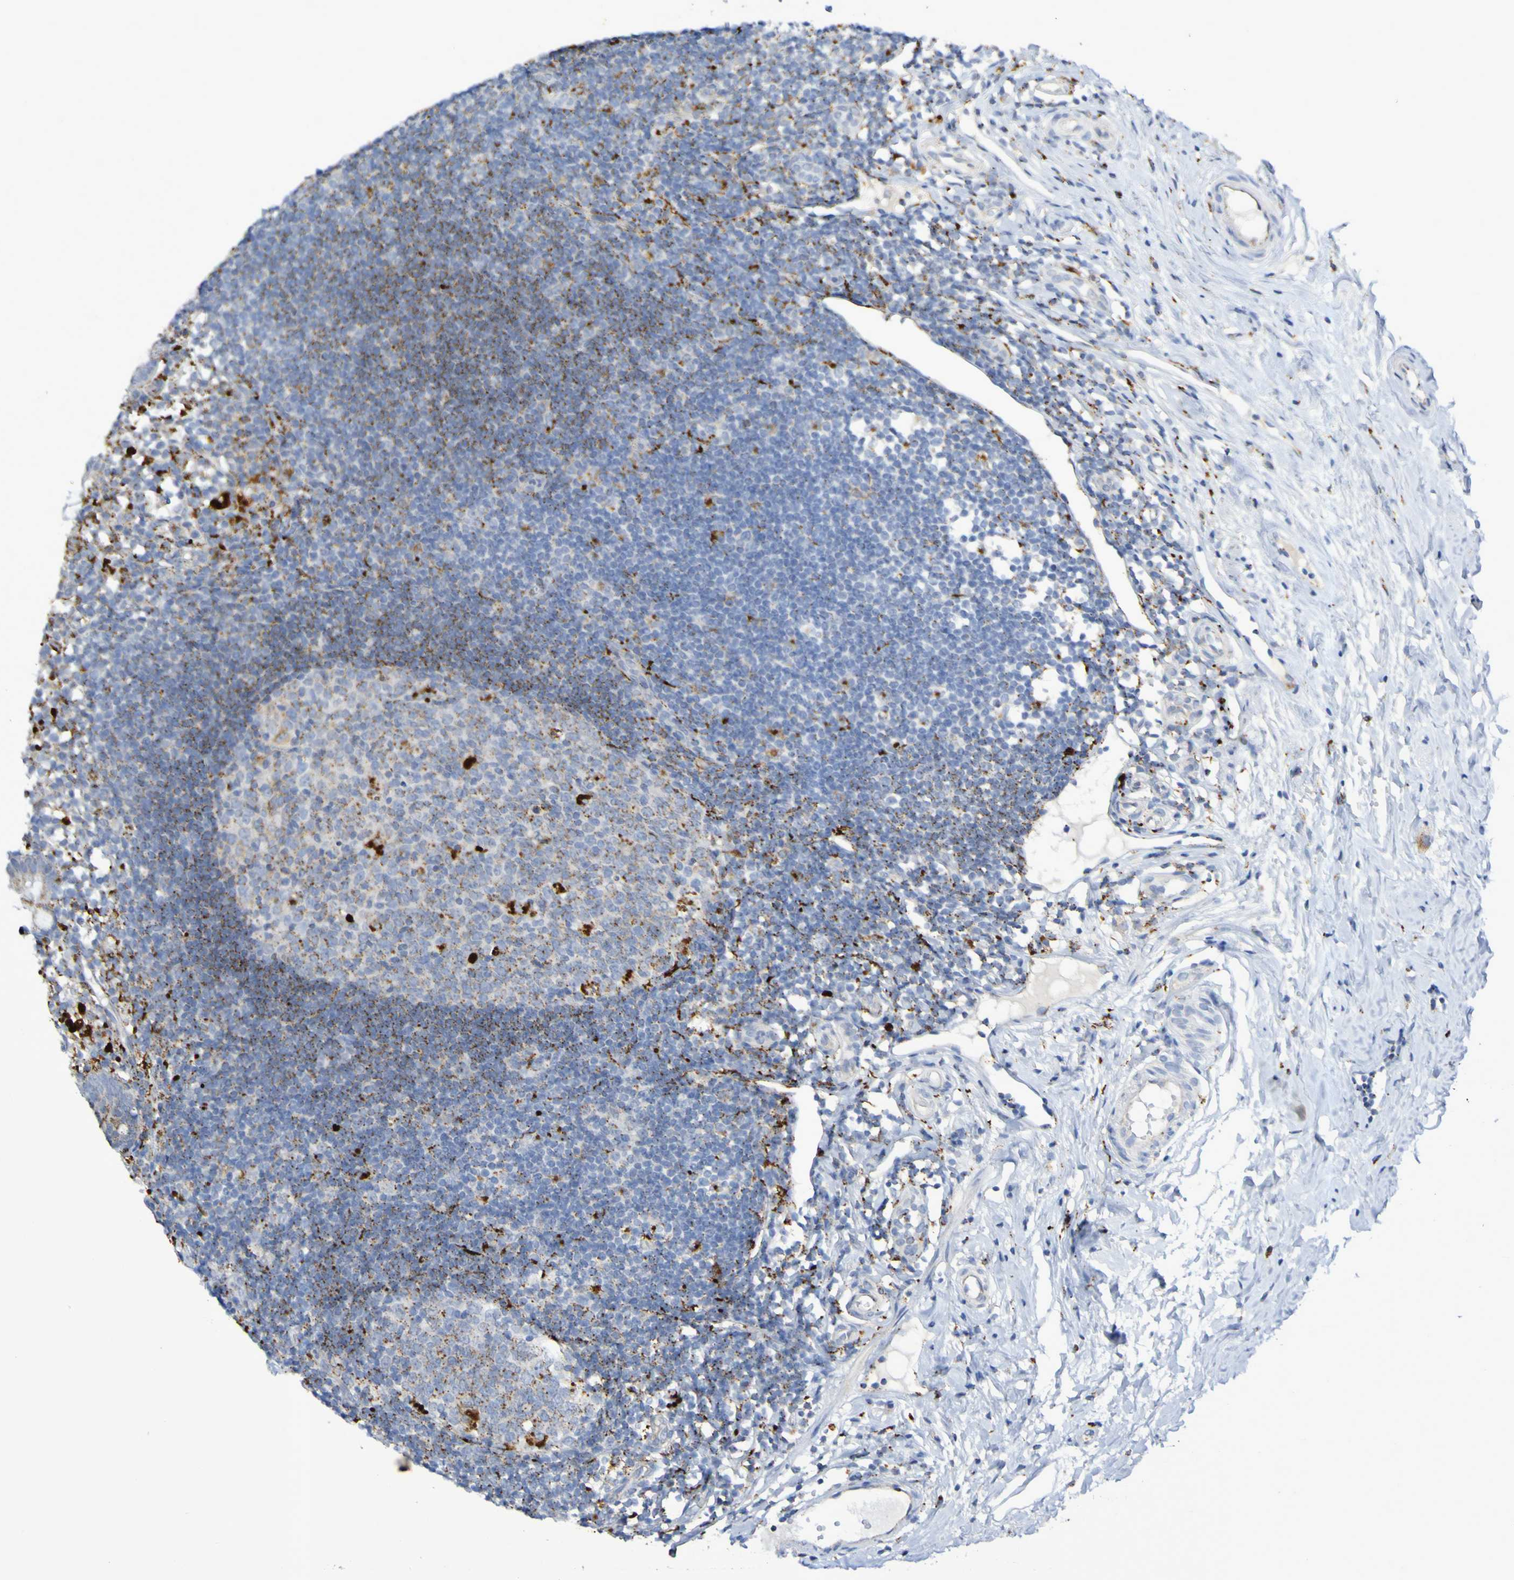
{"staining": {"intensity": "moderate", "quantity": "25%-75%", "location": "cytoplasmic/membranous"}, "tissue": "appendix", "cell_type": "Glandular cells", "image_type": "normal", "snomed": [{"axis": "morphology", "description": "Normal tissue, NOS"}, {"axis": "topography", "description": "Appendix"}], "caption": "High-power microscopy captured an immunohistochemistry (IHC) micrograph of normal appendix, revealing moderate cytoplasmic/membranous positivity in approximately 25%-75% of glandular cells.", "gene": "TPH1", "patient": {"sex": "female", "age": 20}}